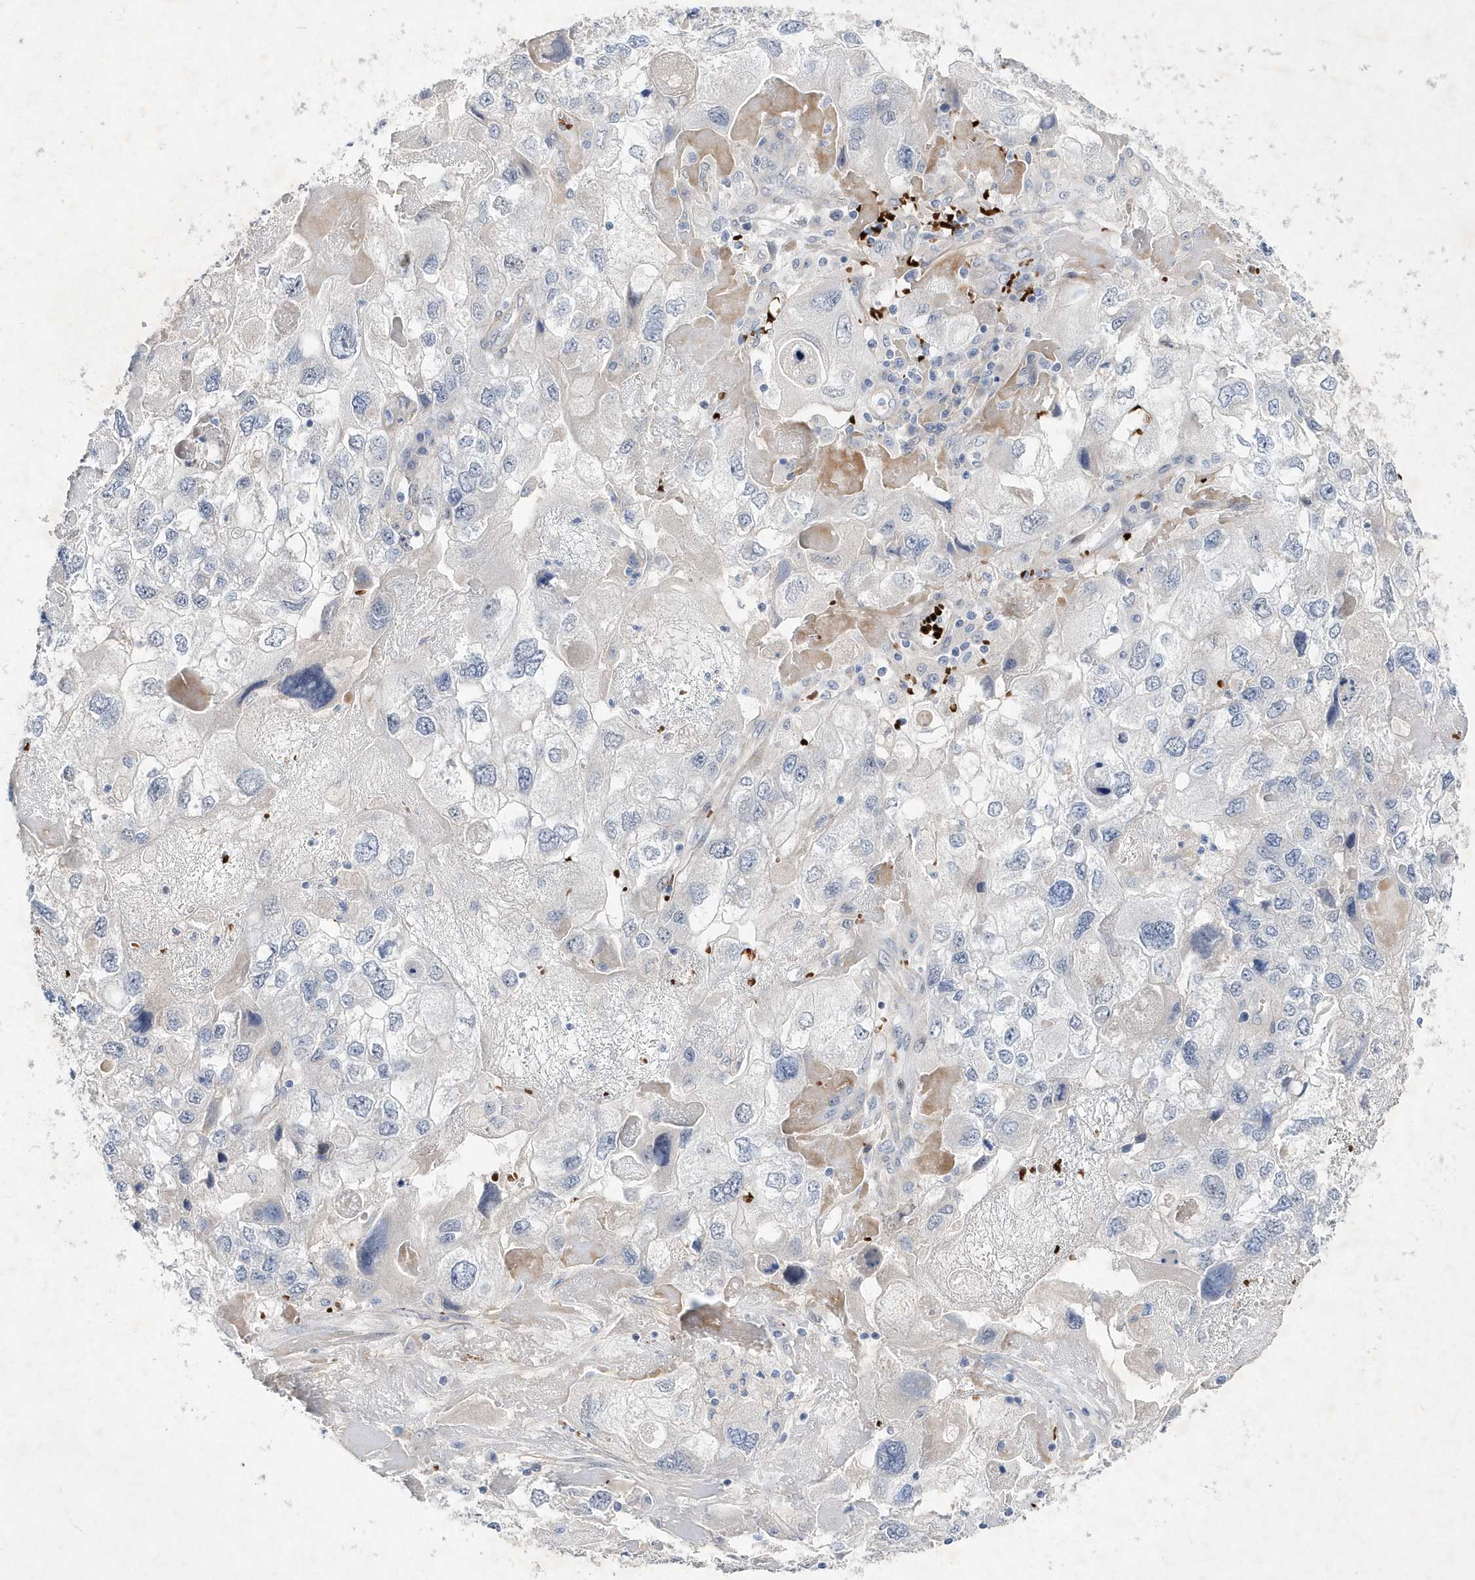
{"staining": {"intensity": "negative", "quantity": "none", "location": "none"}, "tissue": "endometrial cancer", "cell_type": "Tumor cells", "image_type": "cancer", "snomed": [{"axis": "morphology", "description": "Adenocarcinoma, NOS"}, {"axis": "topography", "description": "Endometrium"}], "caption": "Immunohistochemical staining of endometrial adenocarcinoma shows no significant staining in tumor cells. The staining was performed using DAB (3,3'-diaminobenzidine) to visualize the protein expression in brown, while the nuclei were stained in blue with hematoxylin (Magnification: 20x).", "gene": "ZNF875", "patient": {"sex": "female", "age": 49}}